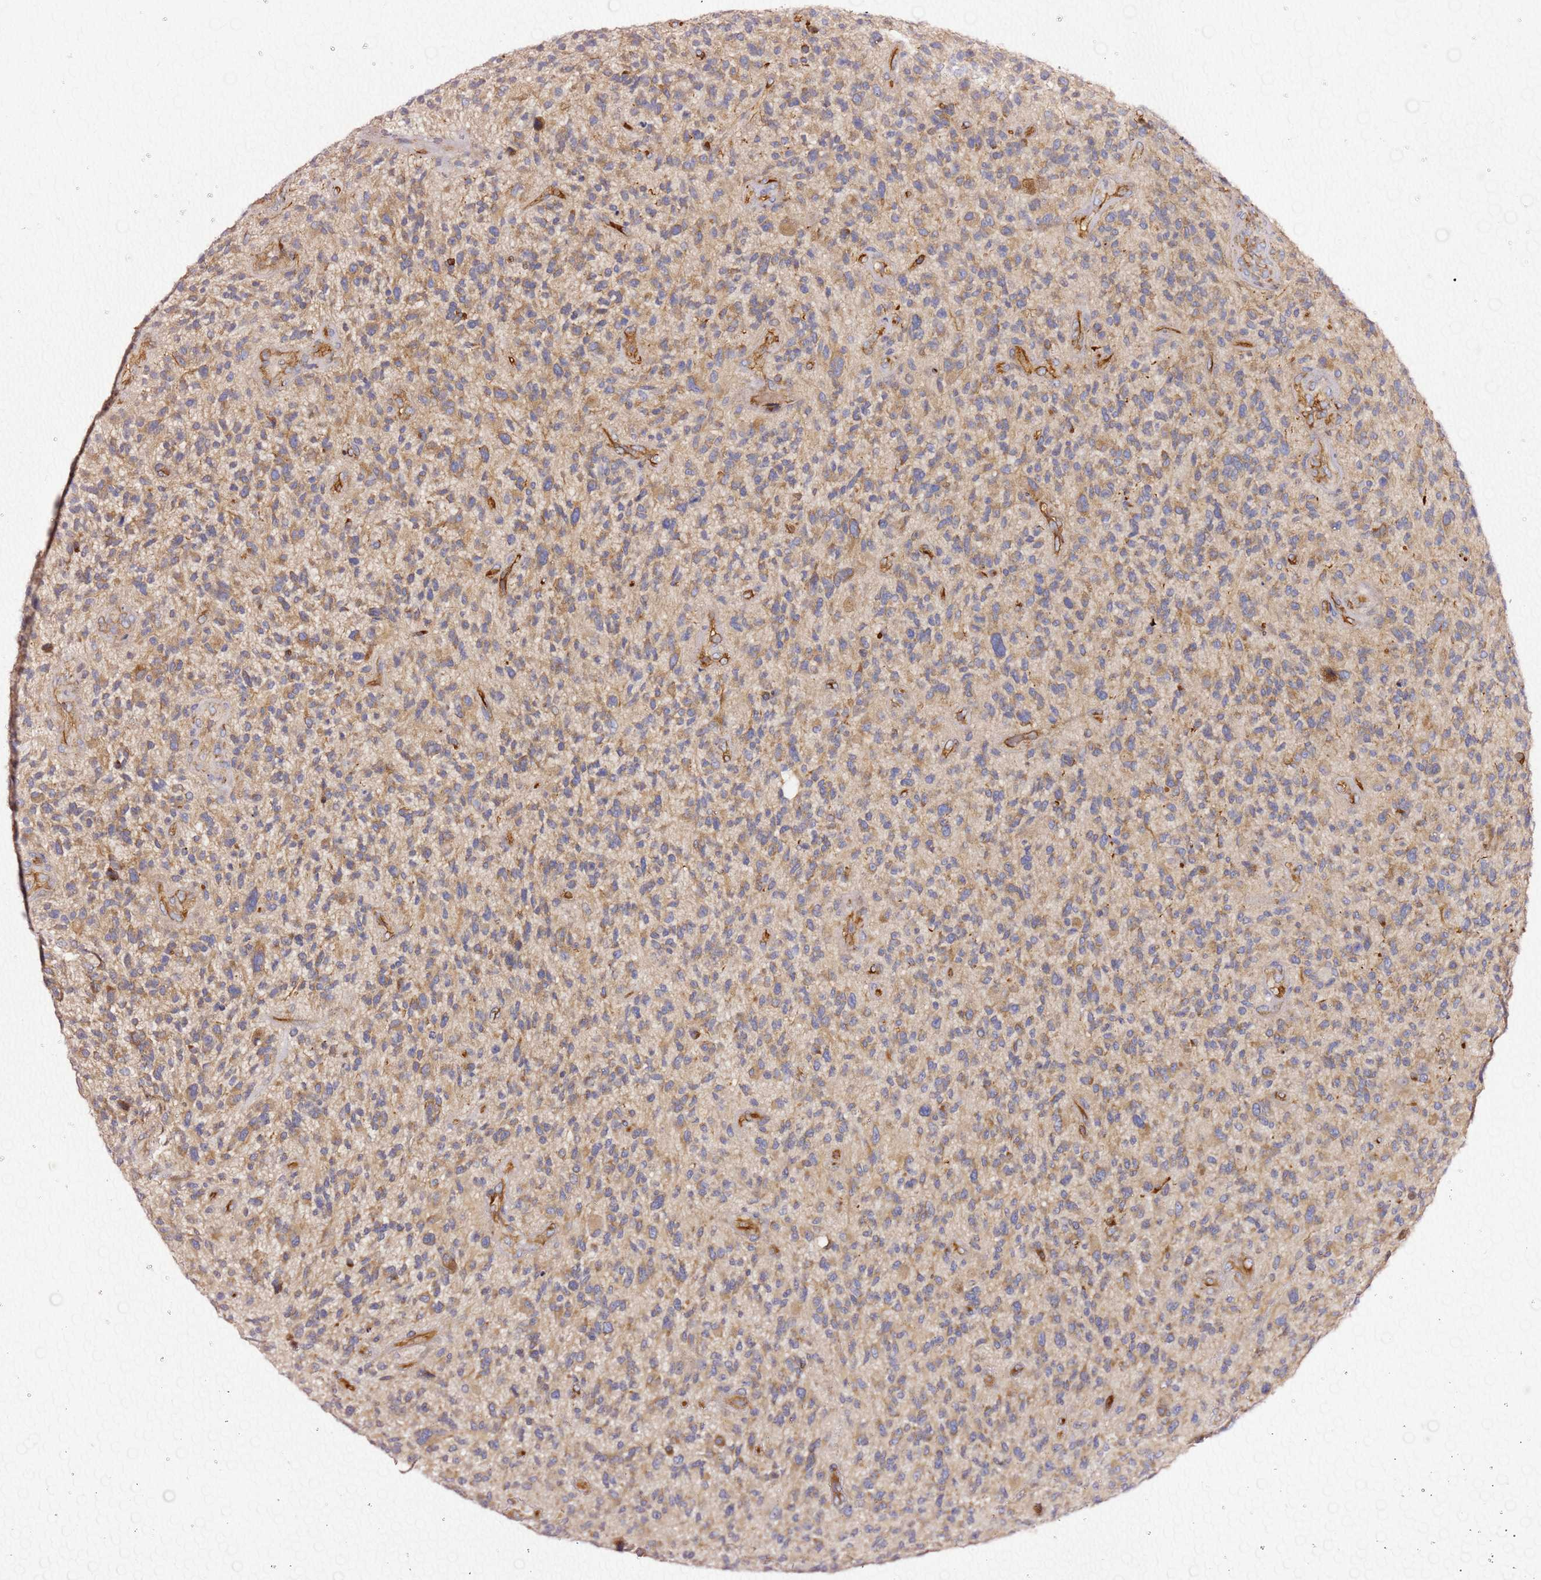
{"staining": {"intensity": "weak", "quantity": "25%-75%", "location": "cytoplasmic/membranous"}, "tissue": "glioma", "cell_type": "Tumor cells", "image_type": "cancer", "snomed": [{"axis": "morphology", "description": "Glioma, malignant, High grade"}, {"axis": "topography", "description": "Brain"}], "caption": "Weak cytoplasmic/membranous staining is present in approximately 25%-75% of tumor cells in glioma.", "gene": "KIF7", "patient": {"sex": "male", "age": 47}}